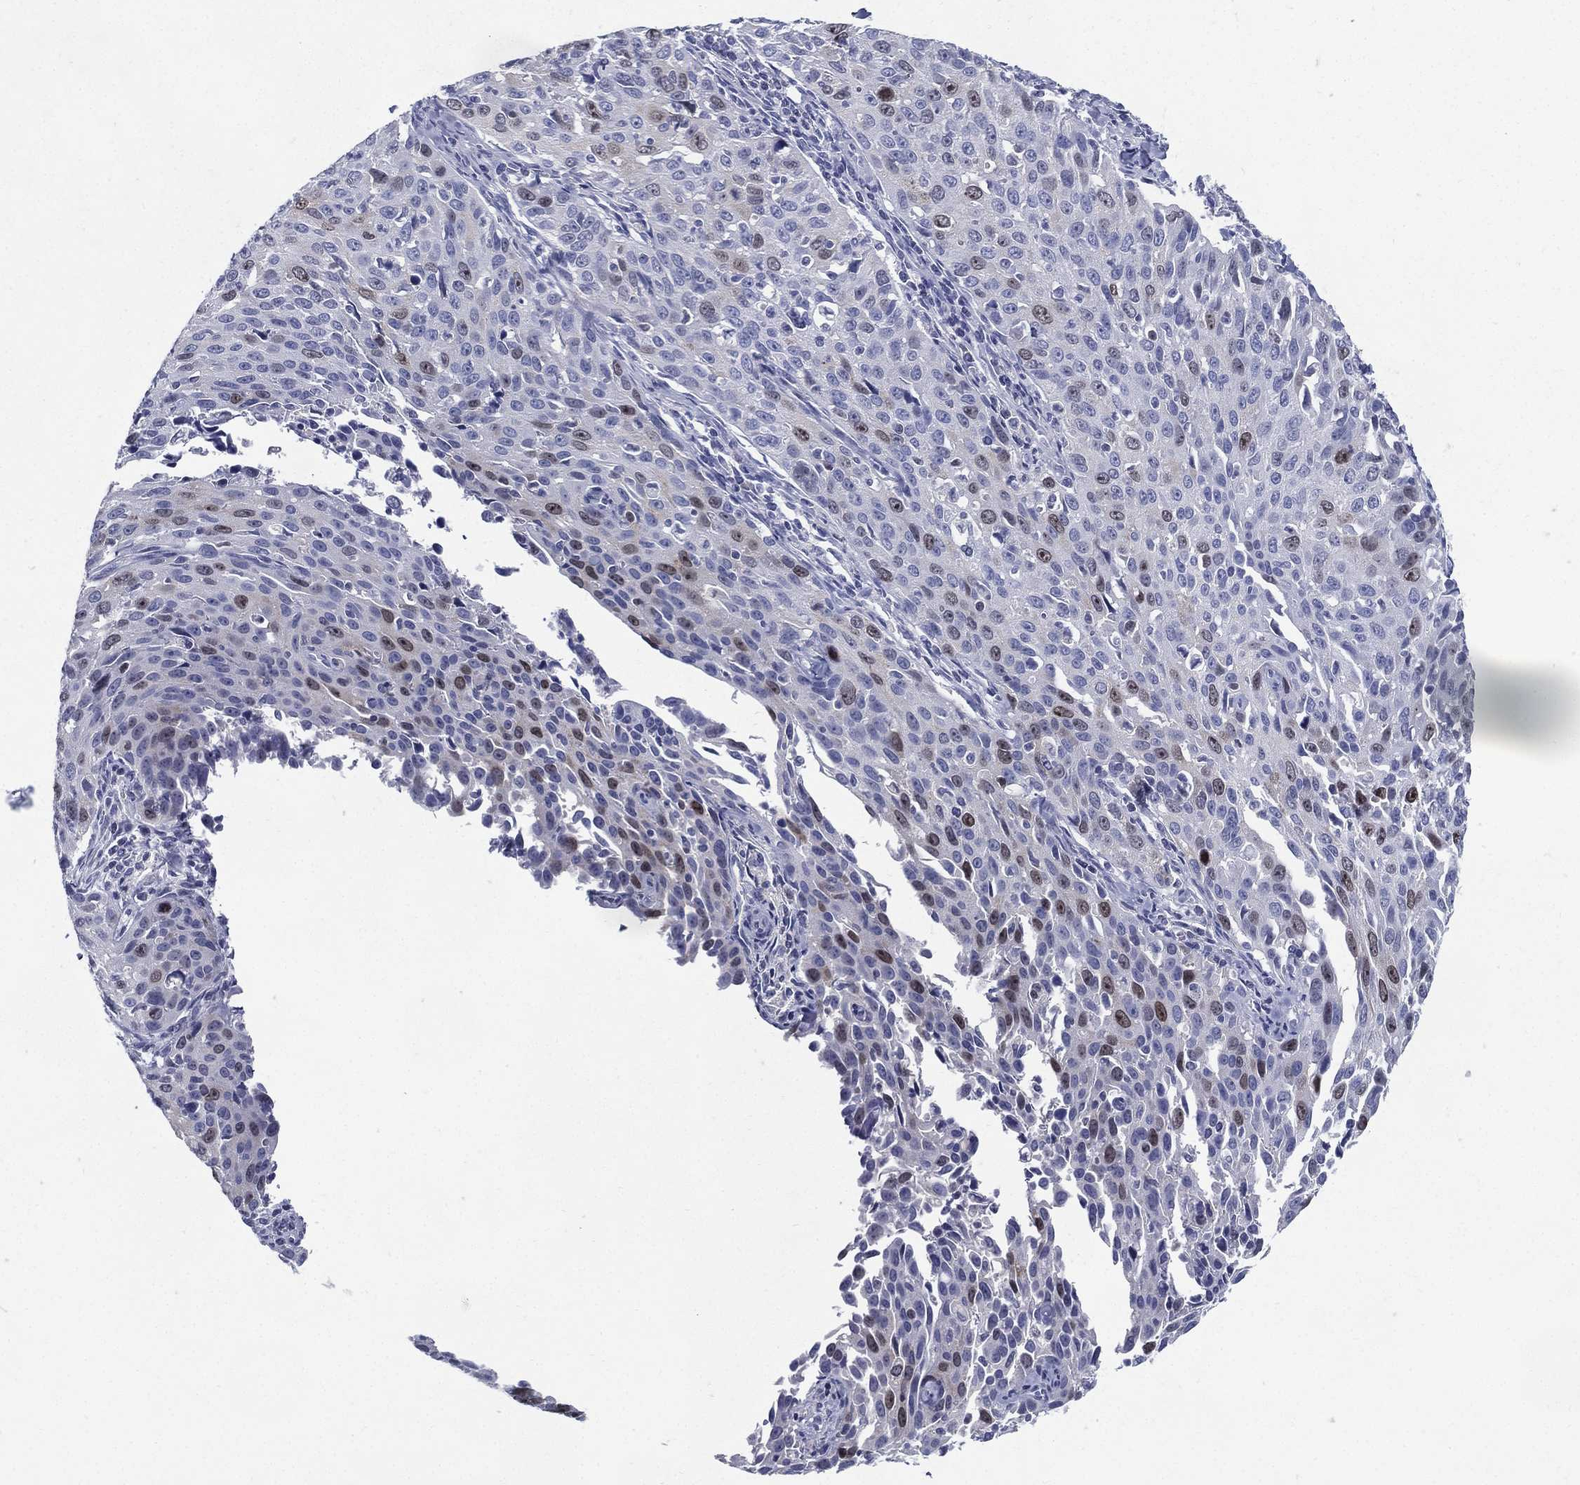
{"staining": {"intensity": "moderate", "quantity": "<25%", "location": "nuclear"}, "tissue": "cervical cancer", "cell_type": "Tumor cells", "image_type": "cancer", "snomed": [{"axis": "morphology", "description": "Squamous cell carcinoma, NOS"}, {"axis": "topography", "description": "Cervix"}], "caption": "DAB (3,3'-diaminobenzidine) immunohistochemical staining of human cervical cancer demonstrates moderate nuclear protein positivity in about <25% of tumor cells.", "gene": "KIF2C", "patient": {"sex": "female", "age": 26}}